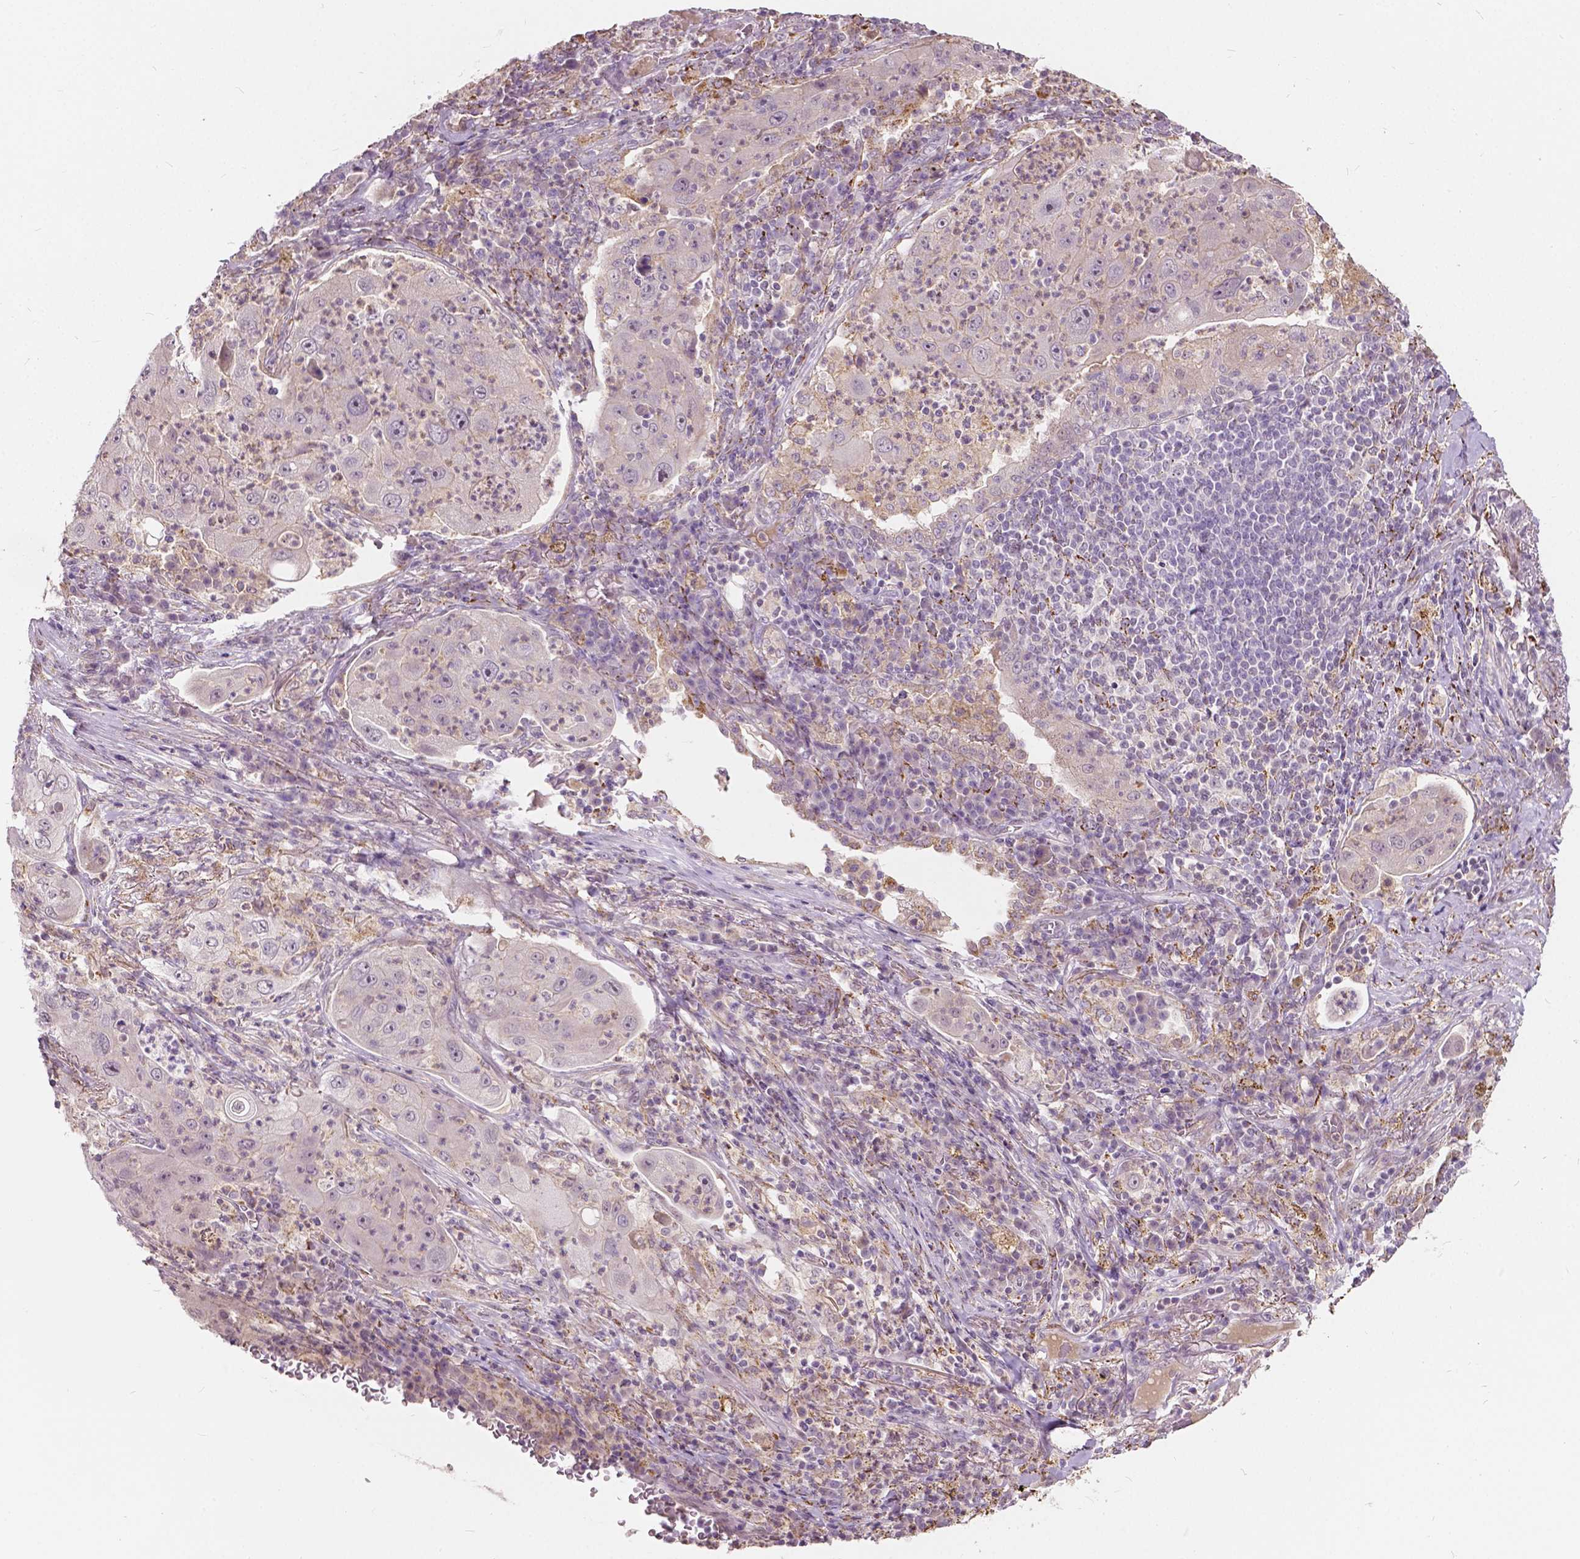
{"staining": {"intensity": "weak", "quantity": "<25%", "location": "nuclear"}, "tissue": "lung cancer", "cell_type": "Tumor cells", "image_type": "cancer", "snomed": [{"axis": "morphology", "description": "Squamous cell carcinoma, NOS"}, {"axis": "topography", "description": "Lung"}], "caption": "IHC micrograph of human lung cancer (squamous cell carcinoma) stained for a protein (brown), which displays no staining in tumor cells.", "gene": "DLX6", "patient": {"sex": "female", "age": 59}}